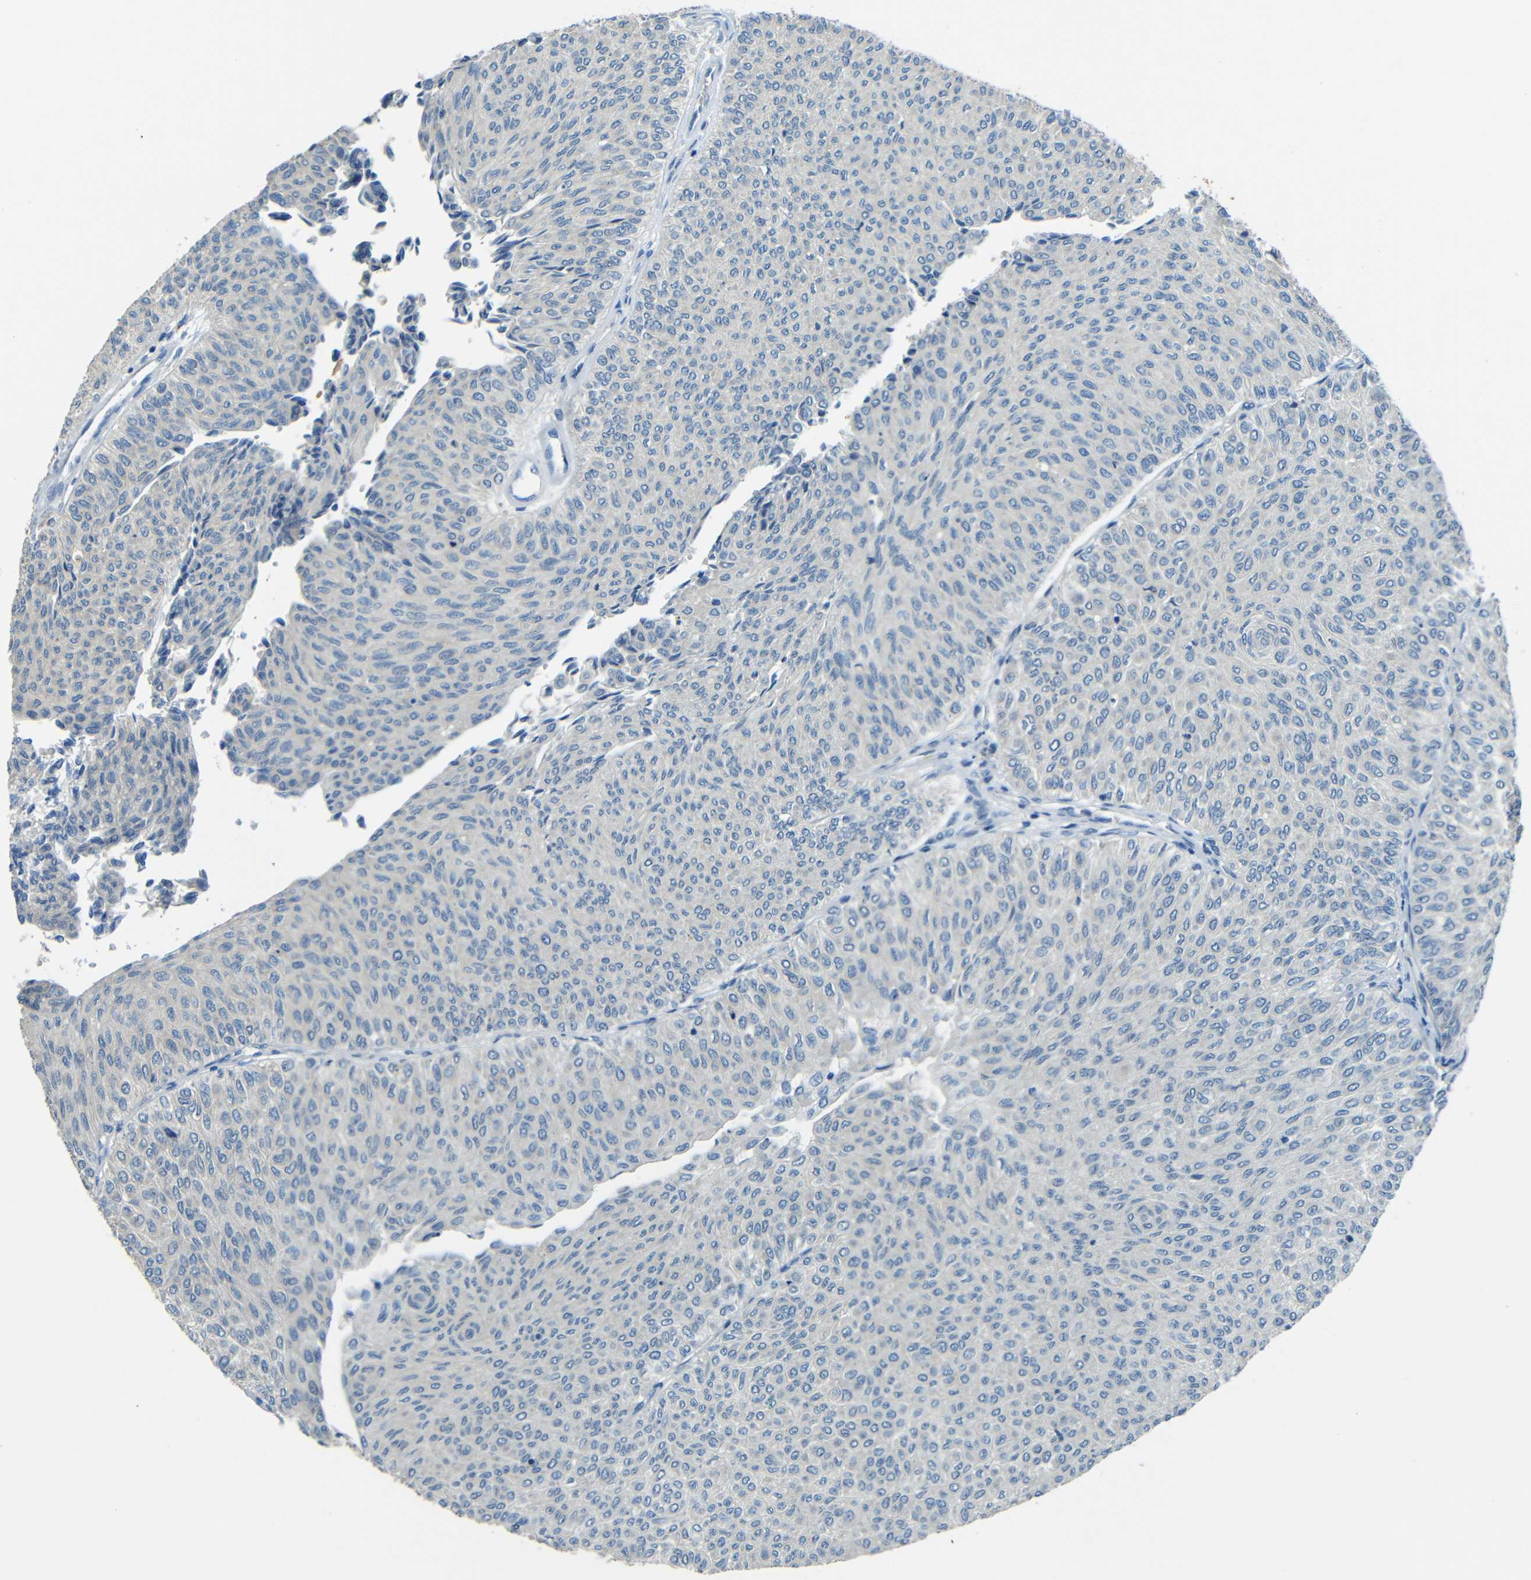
{"staining": {"intensity": "negative", "quantity": "none", "location": "none"}, "tissue": "urothelial cancer", "cell_type": "Tumor cells", "image_type": "cancer", "snomed": [{"axis": "morphology", "description": "Urothelial carcinoma, Low grade"}, {"axis": "topography", "description": "Urinary bladder"}], "caption": "Protein analysis of urothelial carcinoma (low-grade) exhibits no significant staining in tumor cells.", "gene": "CYP26B1", "patient": {"sex": "male", "age": 78}}